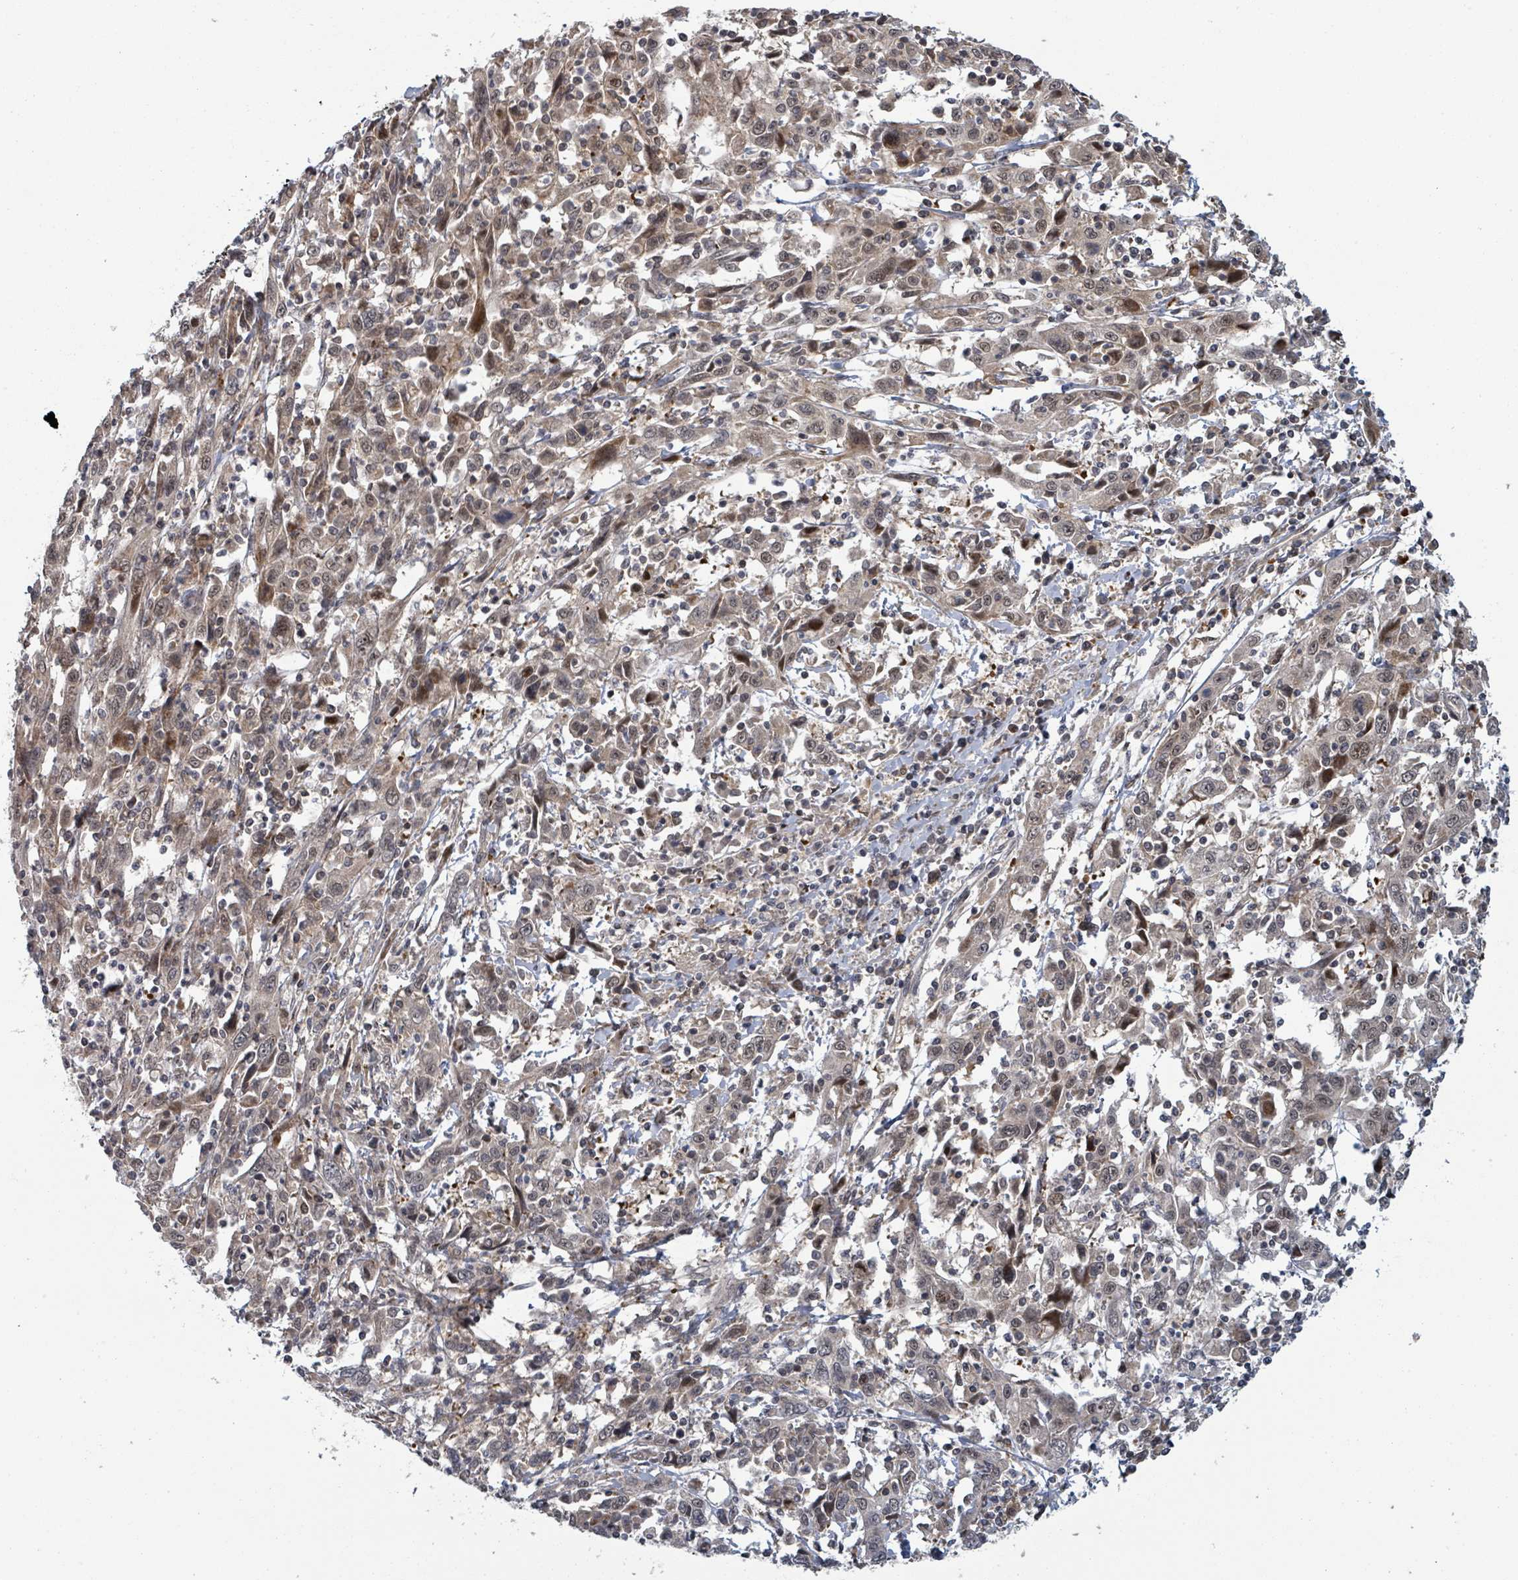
{"staining": {"intensity": "moderate", "quantity": "25%-75%", "location": "cytoplasmic/membranous,nuclear"}, "tissue": "cervical cancer", "cell_type": "Tumor cells", "image_type": "cancer", "snomed": [{"axis": "morphology", "description": "Squamous cell carcinoma, NOS"}, {"axis": "topography", "description": "Cervix"}], "caption": "The micrograph demonstrates a brown stain indicating the presence of a protein in the cytoplasmic/membranous and nuclear of tumor cells in cervical cancer (squamous cell carcinoma).", "gene": "GTF3C1", "patient": {"sex": "female", "age": 46}}